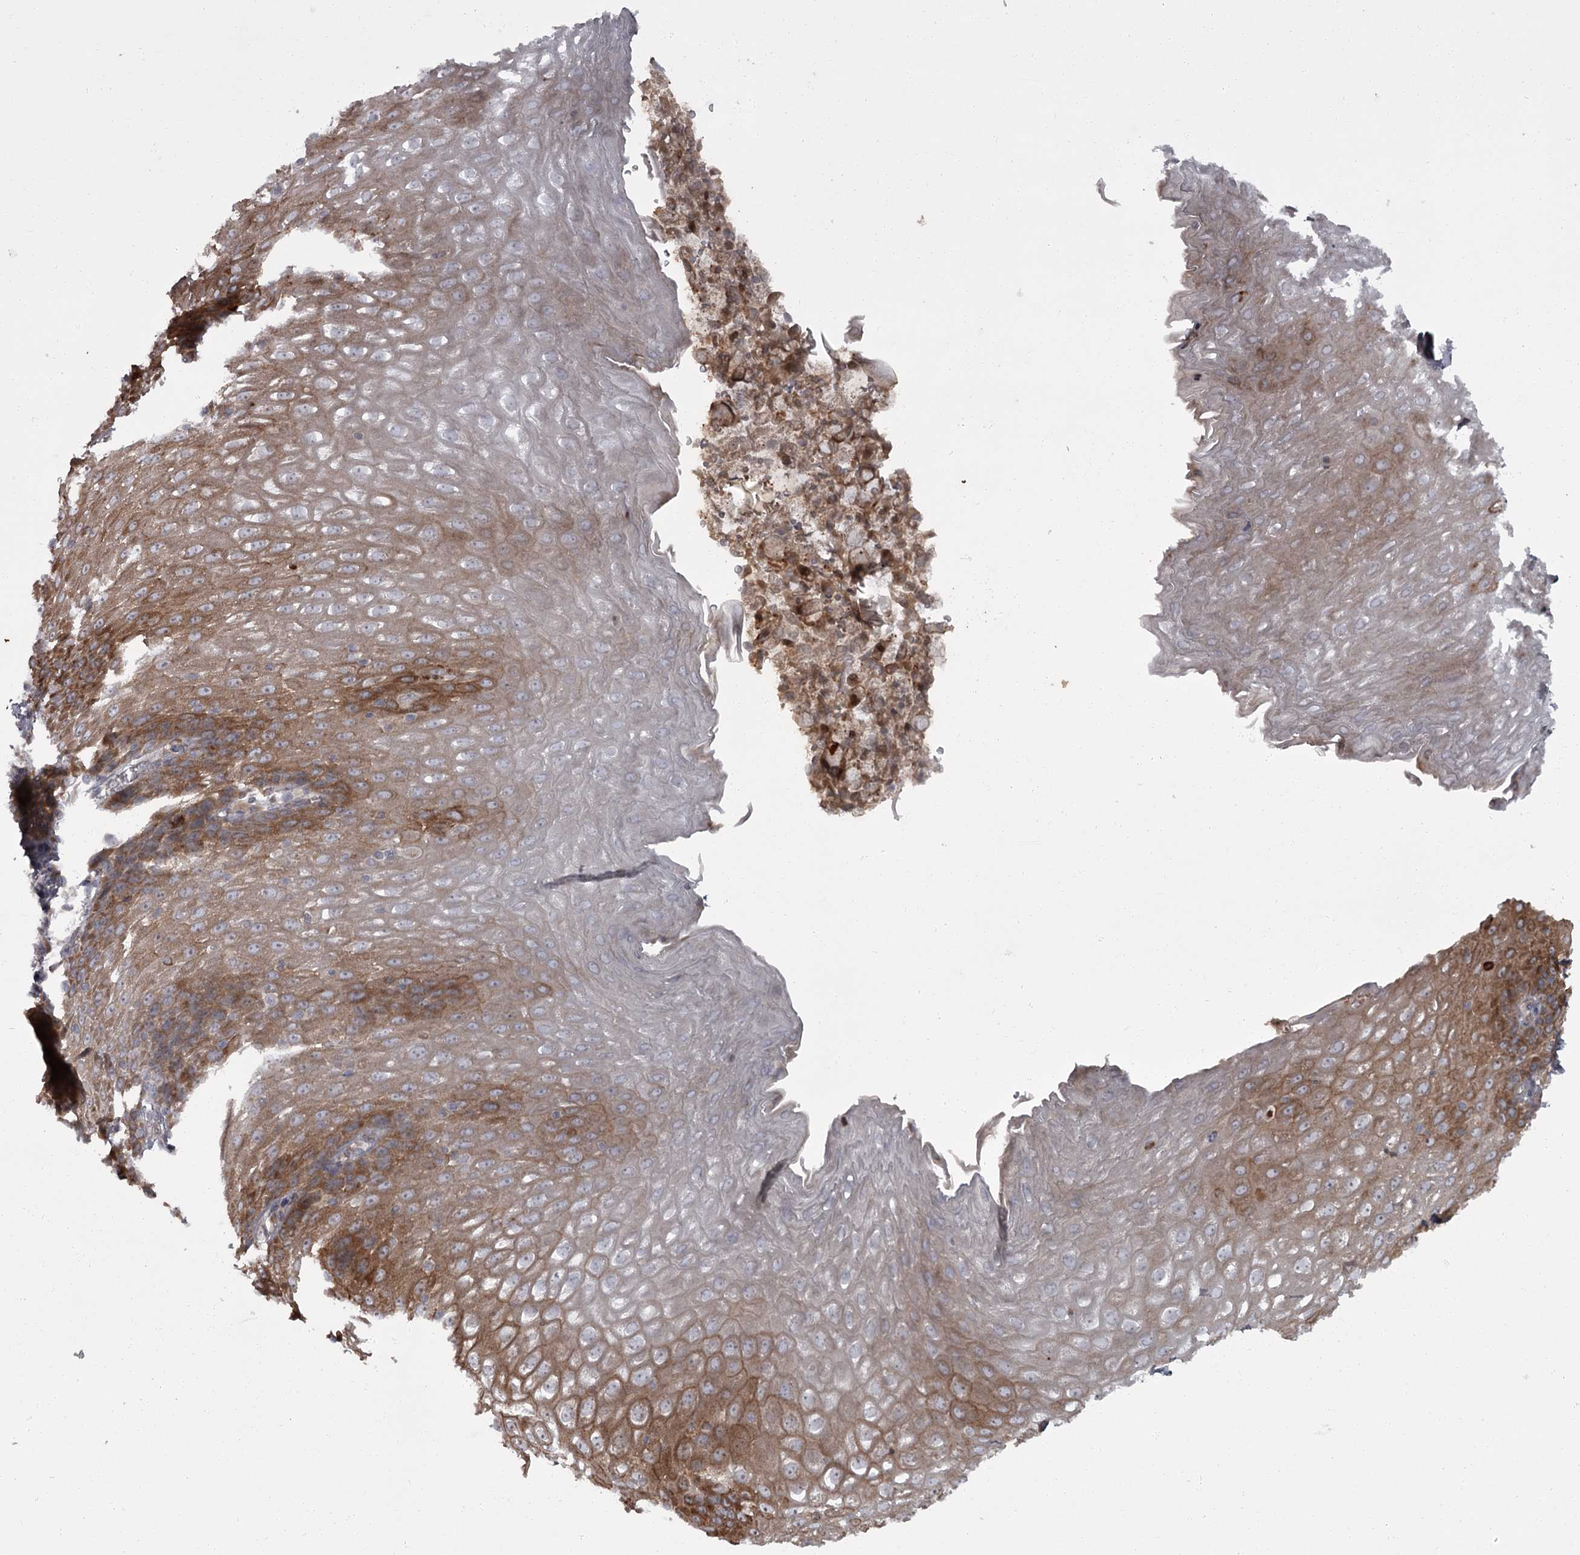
{"staining": {"intensity": "moderate", "quantity": "25%-75%", "location": "cytoplasmic/membranous"}, "tissue": "esophagus", "cell_type": "Squamous epithelial cells", "image_type": "normal", "snomed": [{"axis": "morphology", "description": "Normal tissue, NOS"}, {"axis": "topography", "description": "Esophagus"}], "caption": "The immunohistochemical stain labels moderate cytoplasmic/membranous expression in squamous epithelial cells of unremarkable esophagus. (DAB (3,3'-diaminobenzidine) IHC with brightfield microscopy, high magnification).", "gene": "THAP9", "patient": {"sex": "female", "age": 61}}